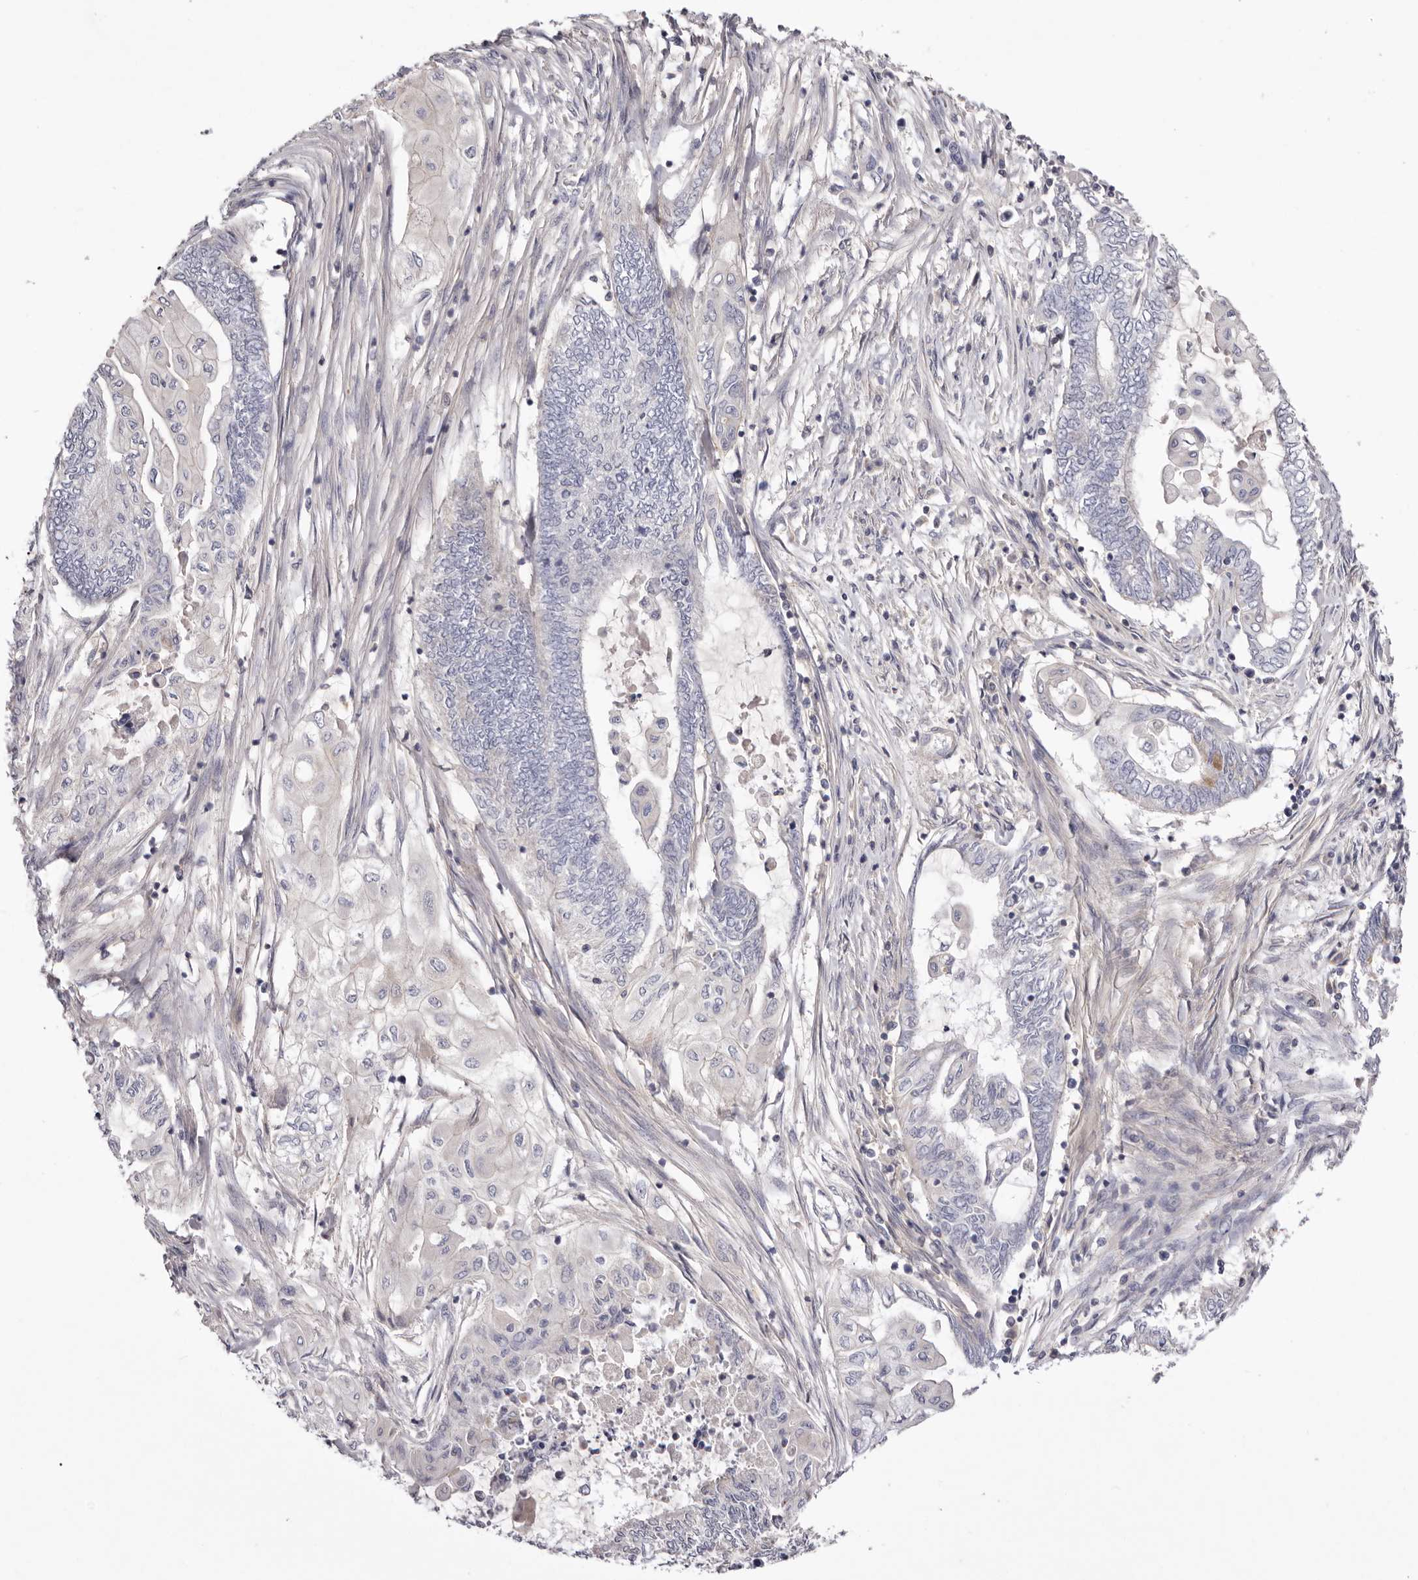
{"staining": {"intensity": "negative", "quantity": "none", "location": "none"}, "tissue": "endometrial cancer", "cell_type": "Tumor cells", "image_type": "cancer", "snomed": [{"axis": "morphology", "description": "Adenocarcinoma, NOS"}, {"axis": "topography", "description": "Uterus"}, {"axis": "topography", "description": "Endometrium"}], "caption": "The photomicrograph shows no staining of tumor cells in endometrial cancer.", "gene": "S1PR5", "patient": {"sex": "female", "age": 70}}